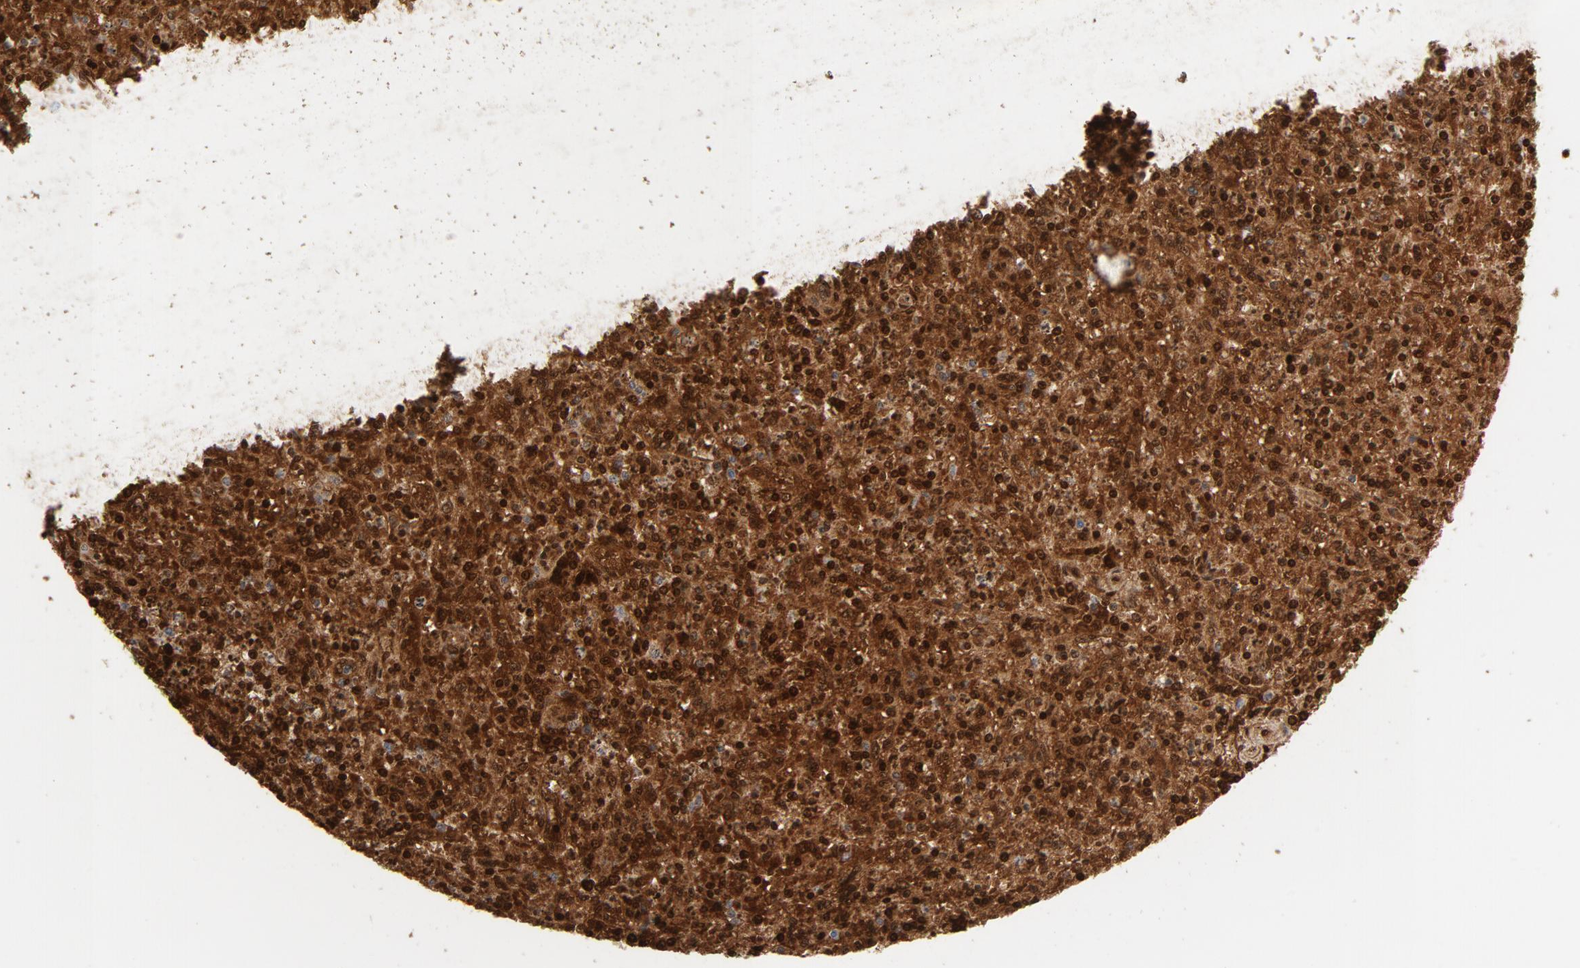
{"staining": {"intensity": "strong", "quantity": ">75%", "location": "cytoplasmic/membranous,nuclear"}, "tissue": "spleen", "cell_type": "Cells in red pulp", "image_type": "normal", "snomed": [{"axis": "morphology", "description": "Normal tissue, NOS"}, {"axis": "topography", "description": "Spleen"}], "caption": "This micrograph displays IHC staining of normal human spleen, with high strong cytoplasmic/membranous,nuclear expression in approximately >75% of cells in red pulp.", "gene": "PRDX1", "patient": {"sex": "male", "age": 72}}